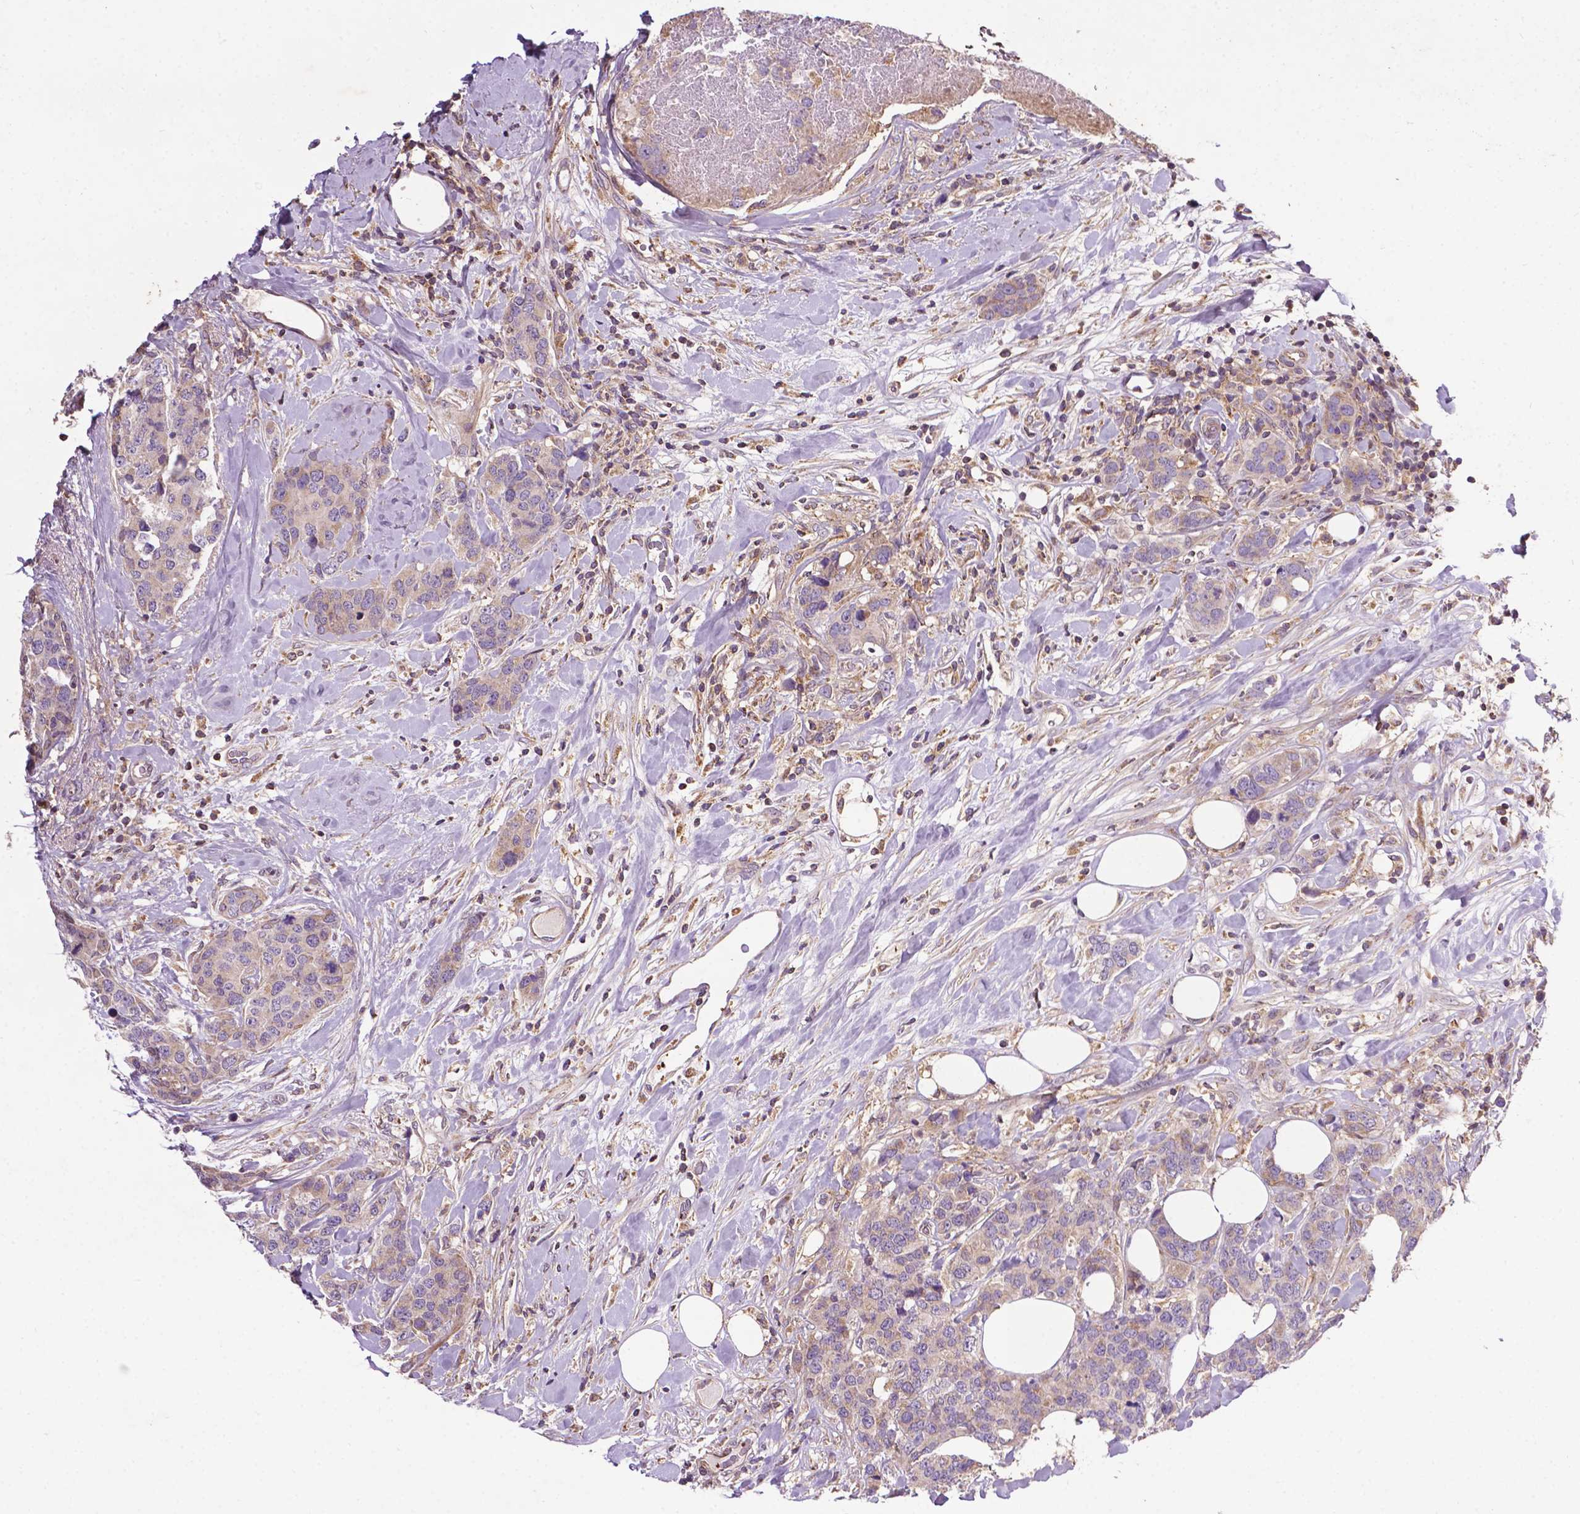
{"staining": {"intensity": "weak", "quantity": "<25%", "location": "cytoplasmic/membranous"}, "tissue": "breast cancer", "cell_type": "Tumor cells", "image_type": "cancer", "snomed": [{"axis": "morphology", "description": "Lobular carcinoma"}, {"axis": "topography", "description": "Breast"}], "caption": "Immunohistochemistry photomicrograph of human lobular carcinoma (breast) stained for a protein (brown), which reveals no staining in tumor cells.", "gene": "SPNS2", "patient": {"sex": "female", "age": 59}}